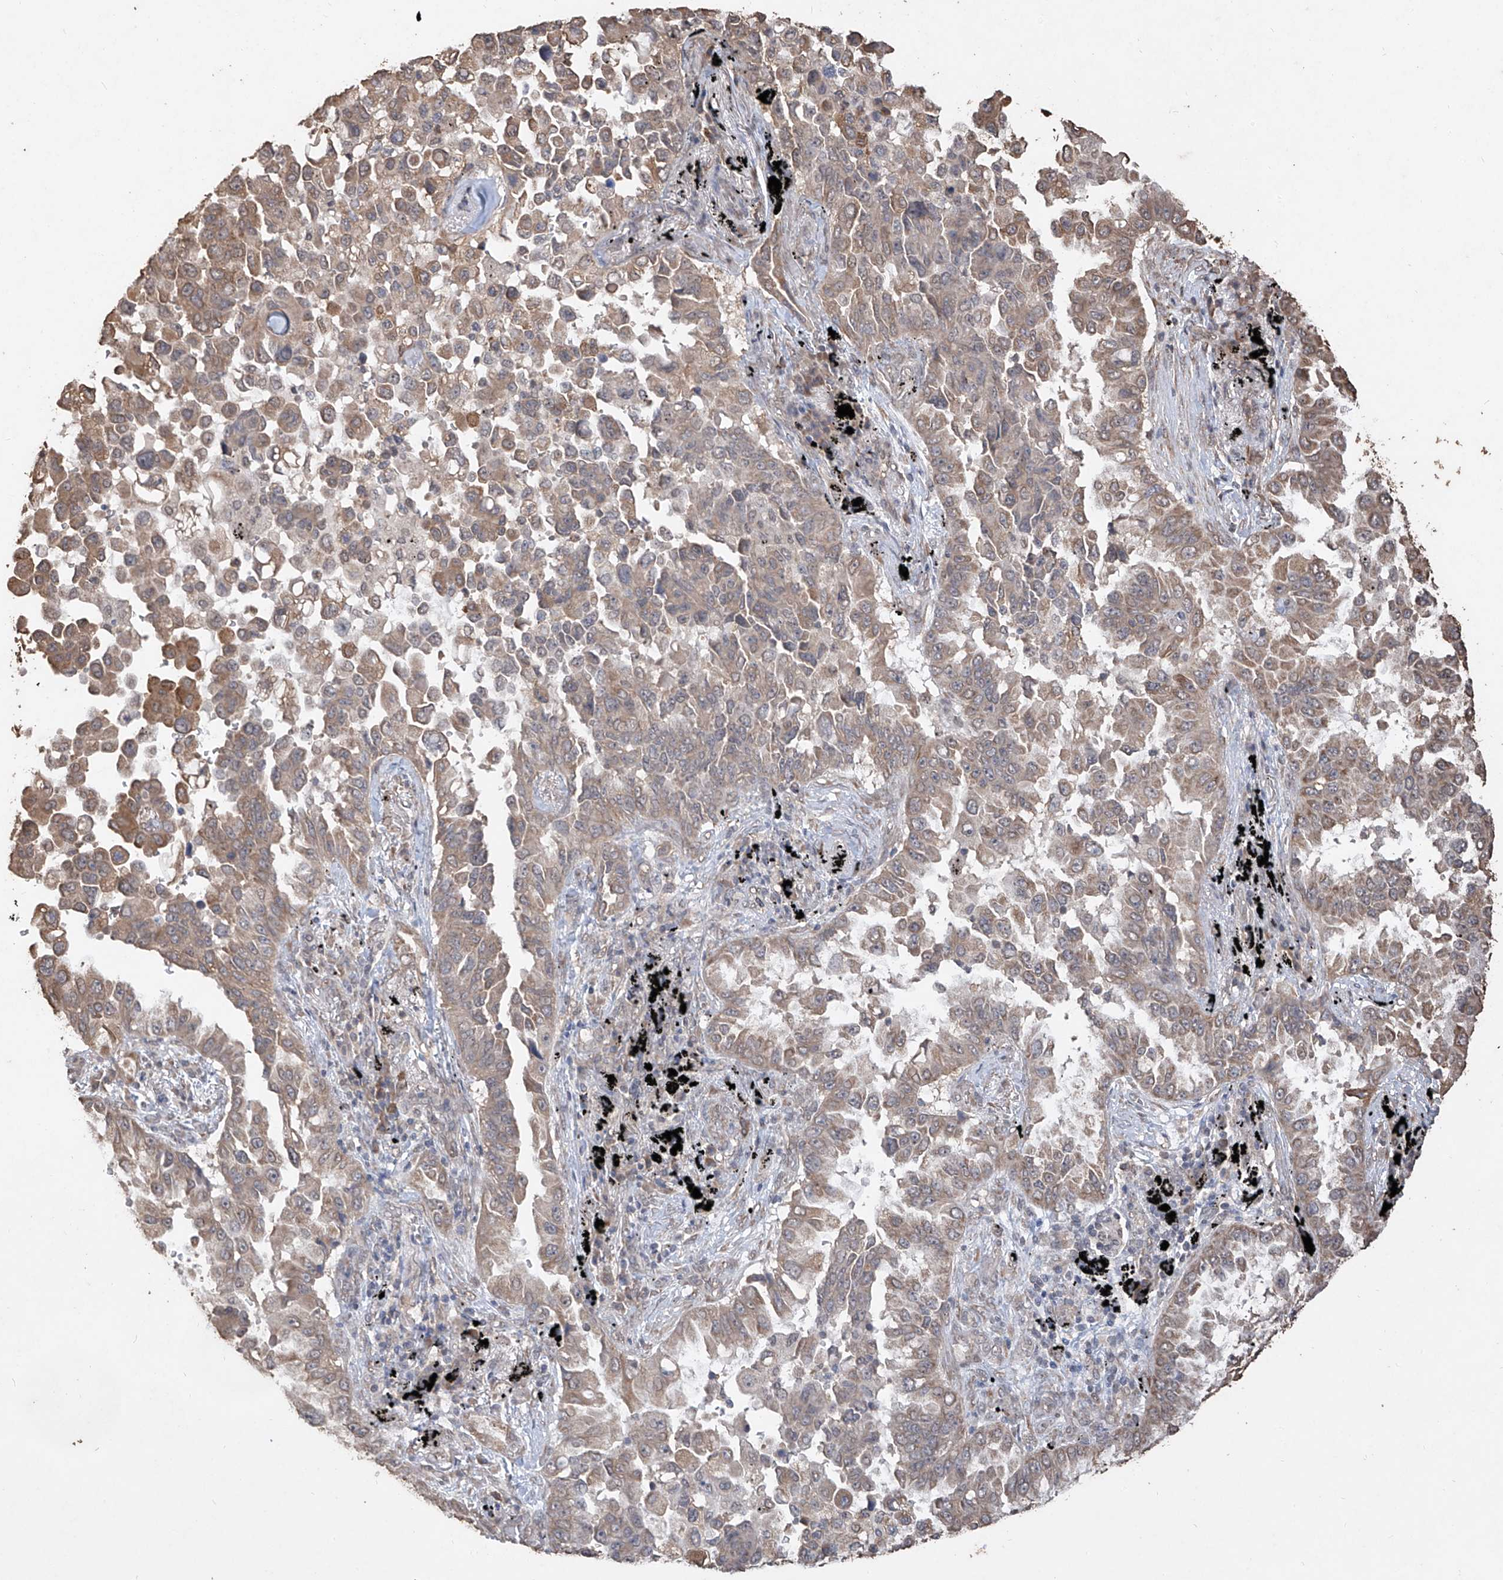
{"staining": {"intensity": "weak", "quantity": ">75%", "location": "cytoplasmic/membranous"}, "tissue": "lung cancer", "cell_type": "Tumor cells", "image_type": "cancer", "snomed": [{"axis": "morphology", "description": "Adenocarcinoma, NOS"}, {"axis": "topography", "description": "Lung"}], "caption": "Immunohistochemistry (DAB (3,3'-diaminobenzidine)) staining of human lung cancer demonstrates weak cytoplasmic/membranous protein staining in approximately >75% of tumor cells.", "gene": "ELOVL1", "patient": {"sex": "female", "age": 67}}